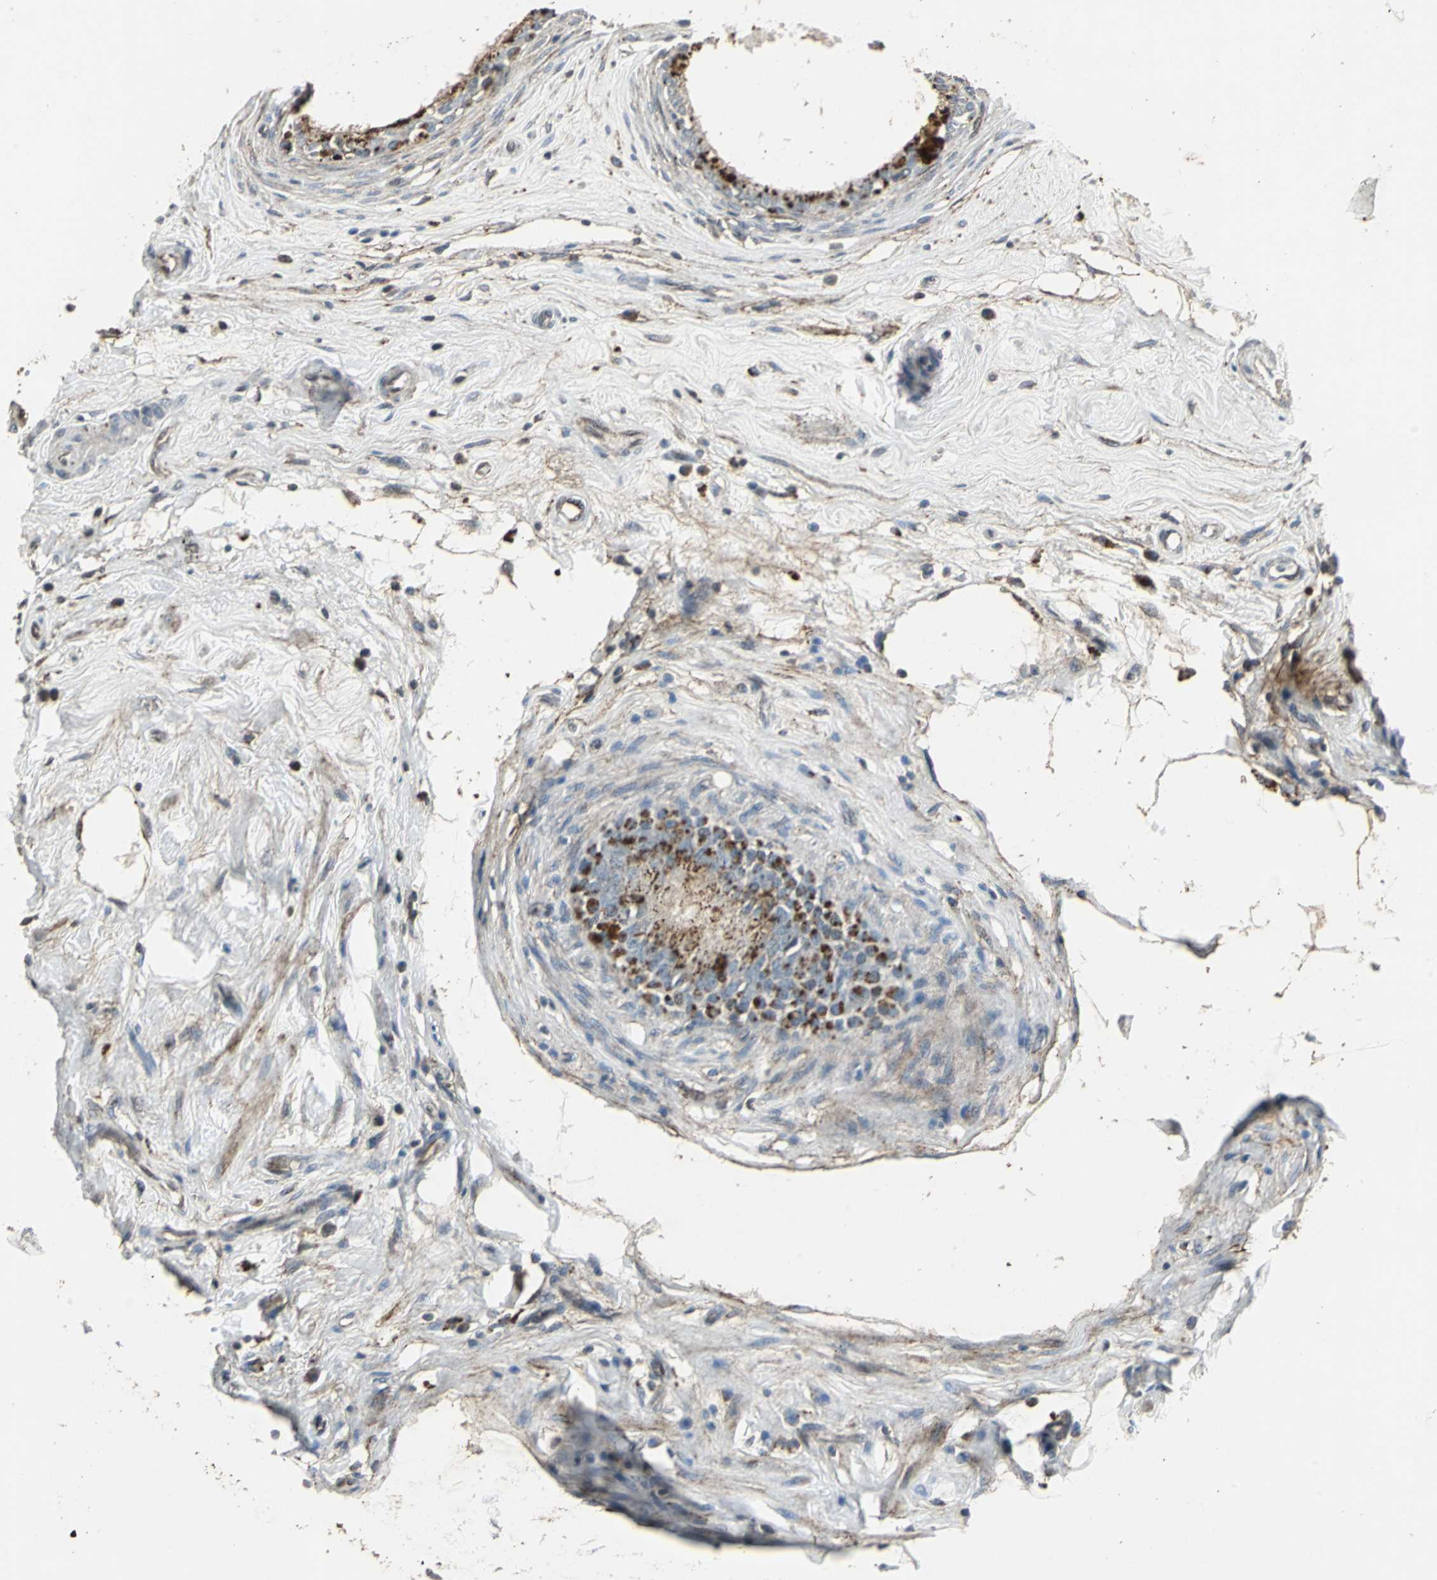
{"staining": {"intensity": "weak", "quantity": "25%-75%", "location": "cytoplasmic/membranous"}, "tissue": "epididymis", "cell_type": "Glandular cells", "image_type": "normal", "snomed": [{"axis": "morphology", "description": "Normal tissue, NOS"}, {"axis": "morphology", "description": "Inflammation, NOS"}, {"axis": "topography", "description": "Epididymis"}], "caption": "Immunohistochemical staining of unremarkable epididymis reveals 25%-75% levels of weak cytoplasmic/membranous protein staining in approximately 25%-75% of glandular cells.", "gene": "DNAJB4", "patient": {"sex": "male", "age": 84}}